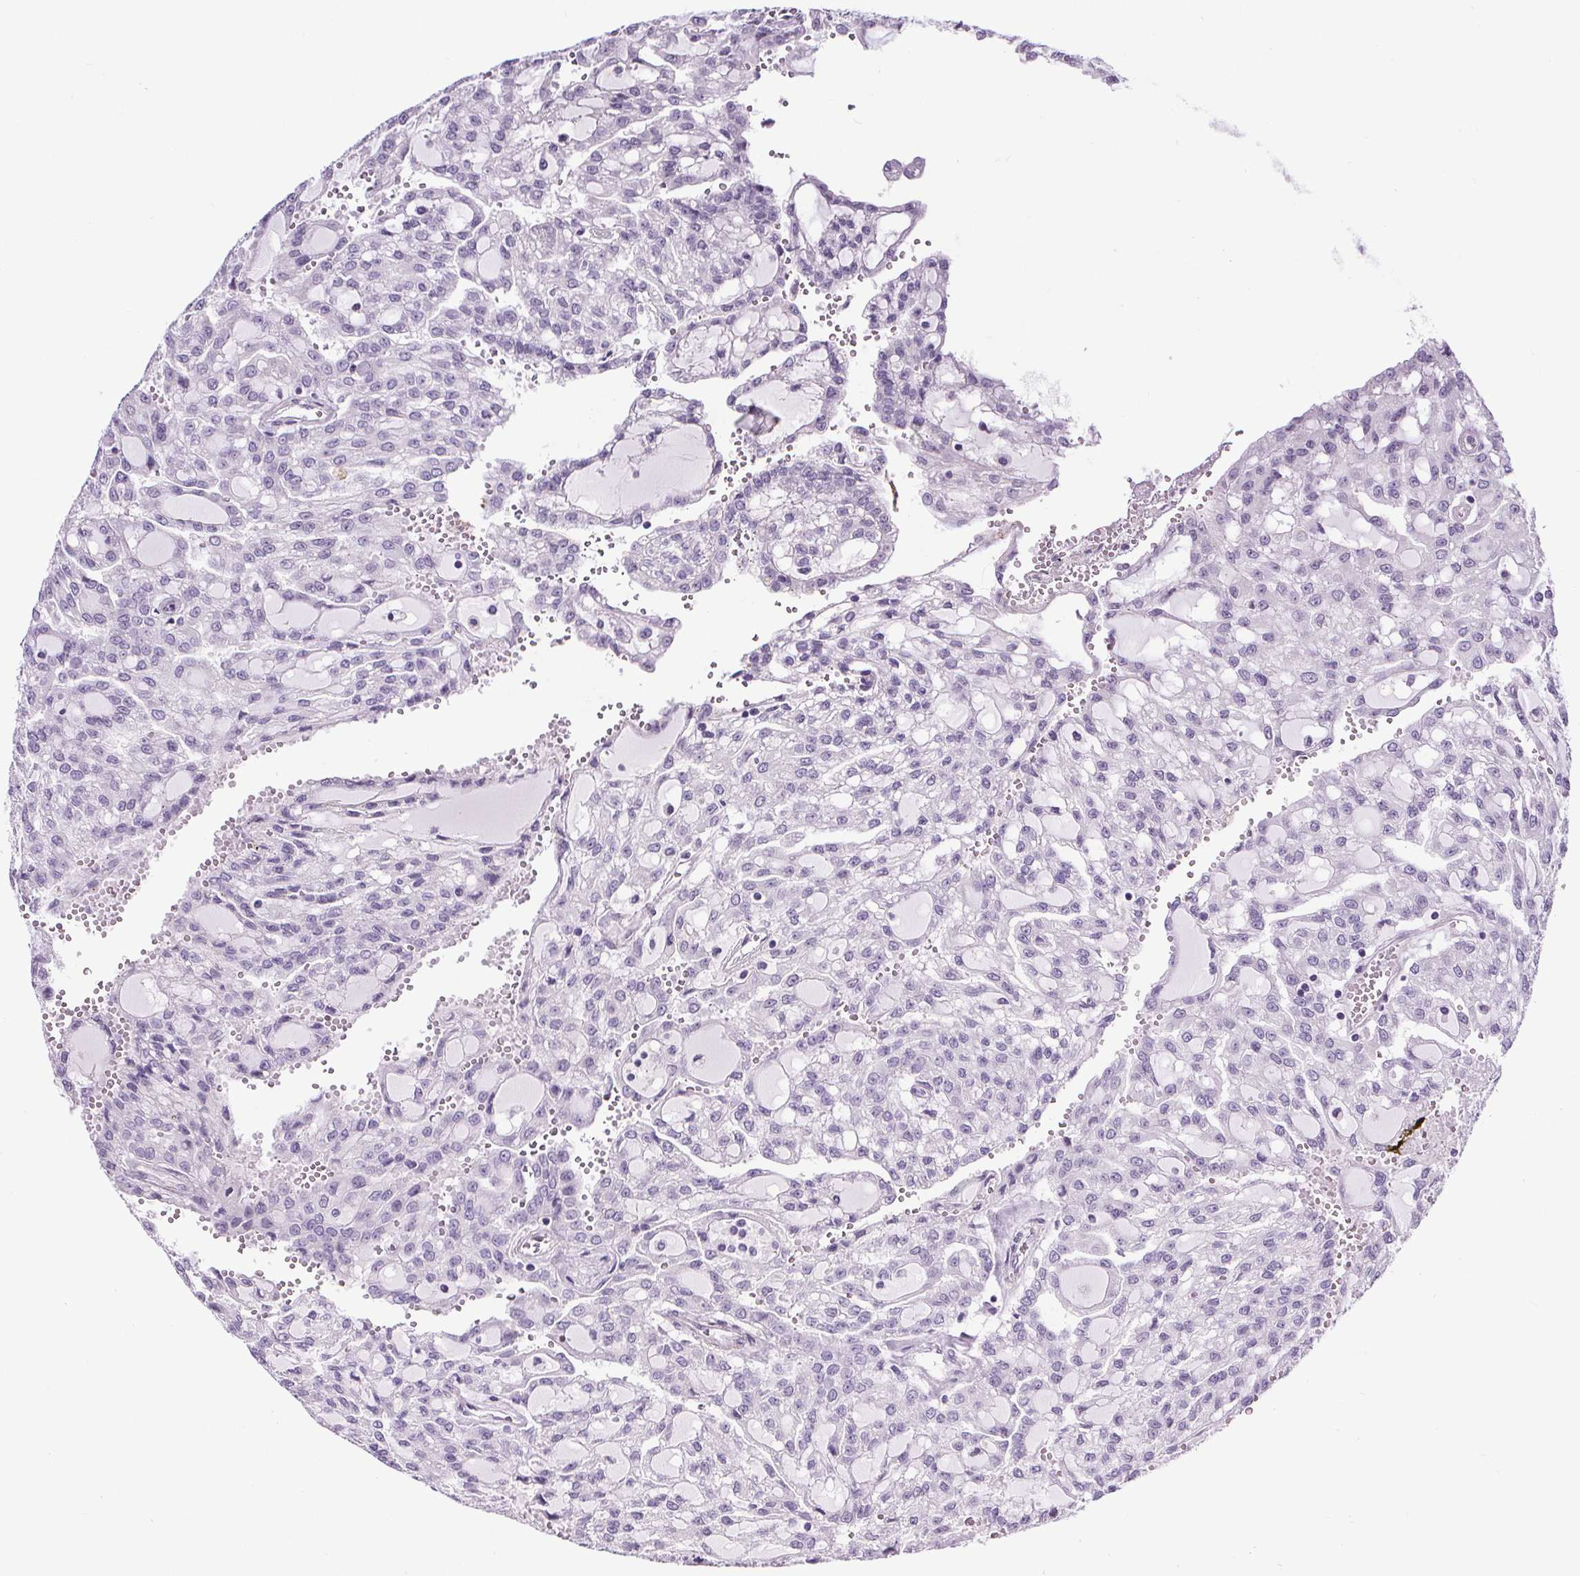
{"staining": {"intensity": "negative", "quantity": "none", "location": "none"}, "tissue": "renal cancer", "cell_type": "Tumor cells", "image_type": "cancer", "snomed": [{"axis": "morphology", "description": "Adenocarcinoma, NOS"}, {"axis": "topography", "description": "Kidney"}], "caption": "IHC of human adenocarcinoma (renal) exhibits no expression in tumor cells.", "gene": "ELAVL2", "patient": {"sex": "male", "age": 63}}